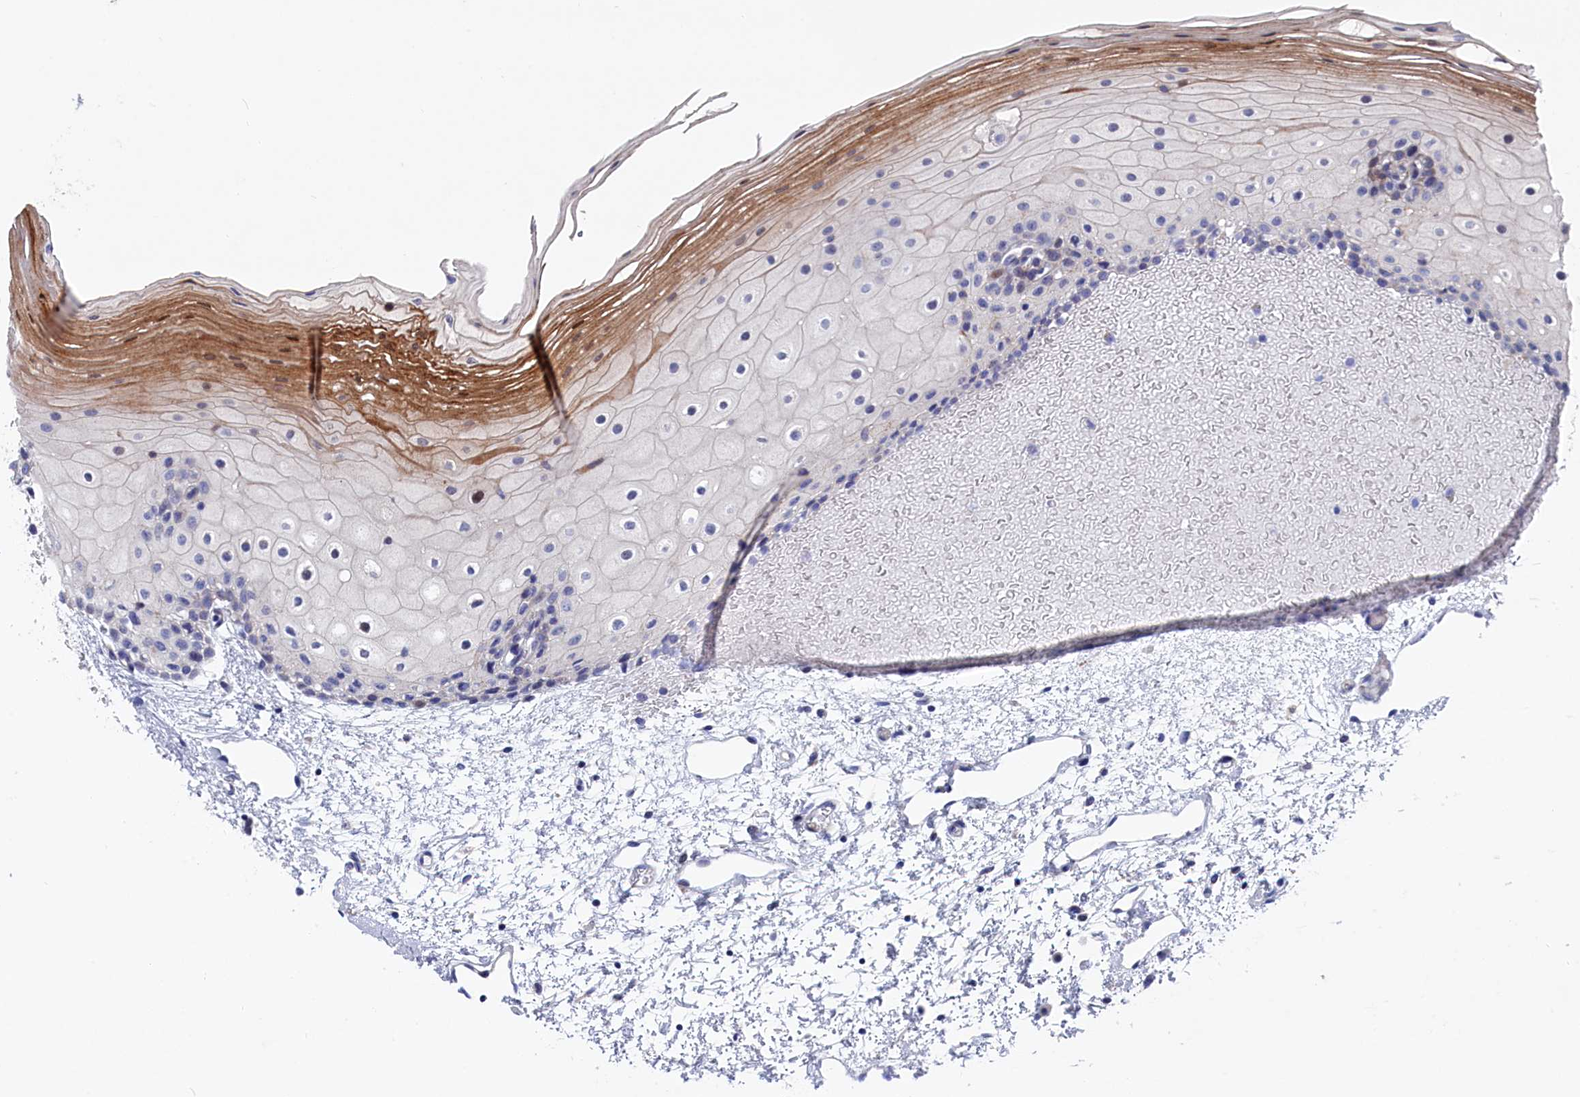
{"staining": {"intensity": "strong", "quantity": "<25%", "location": "cytoplasmic/membranous"}, "tissue": "oral mucosa", "cell_type": "Squamous epithelial cells", "image_type": "normal", "snomed": [{"axis": "morphology", "description": "Normal tissue, NOS"}, {"axis": "topography", "description": "Oral tissue"}], "caption": "Immunohistochemical staining of normal oral mucosa shows medium levels of strong cytoplasmic/membranous staining in approximately <25% of squamous epithelial cells. Using DAB (brown) and hematoxylin (blue) stains, captured at high magnification using brightfield microscopy.", "gene": "NUDT7", "patient": {"sex": "female", "age": 70}}